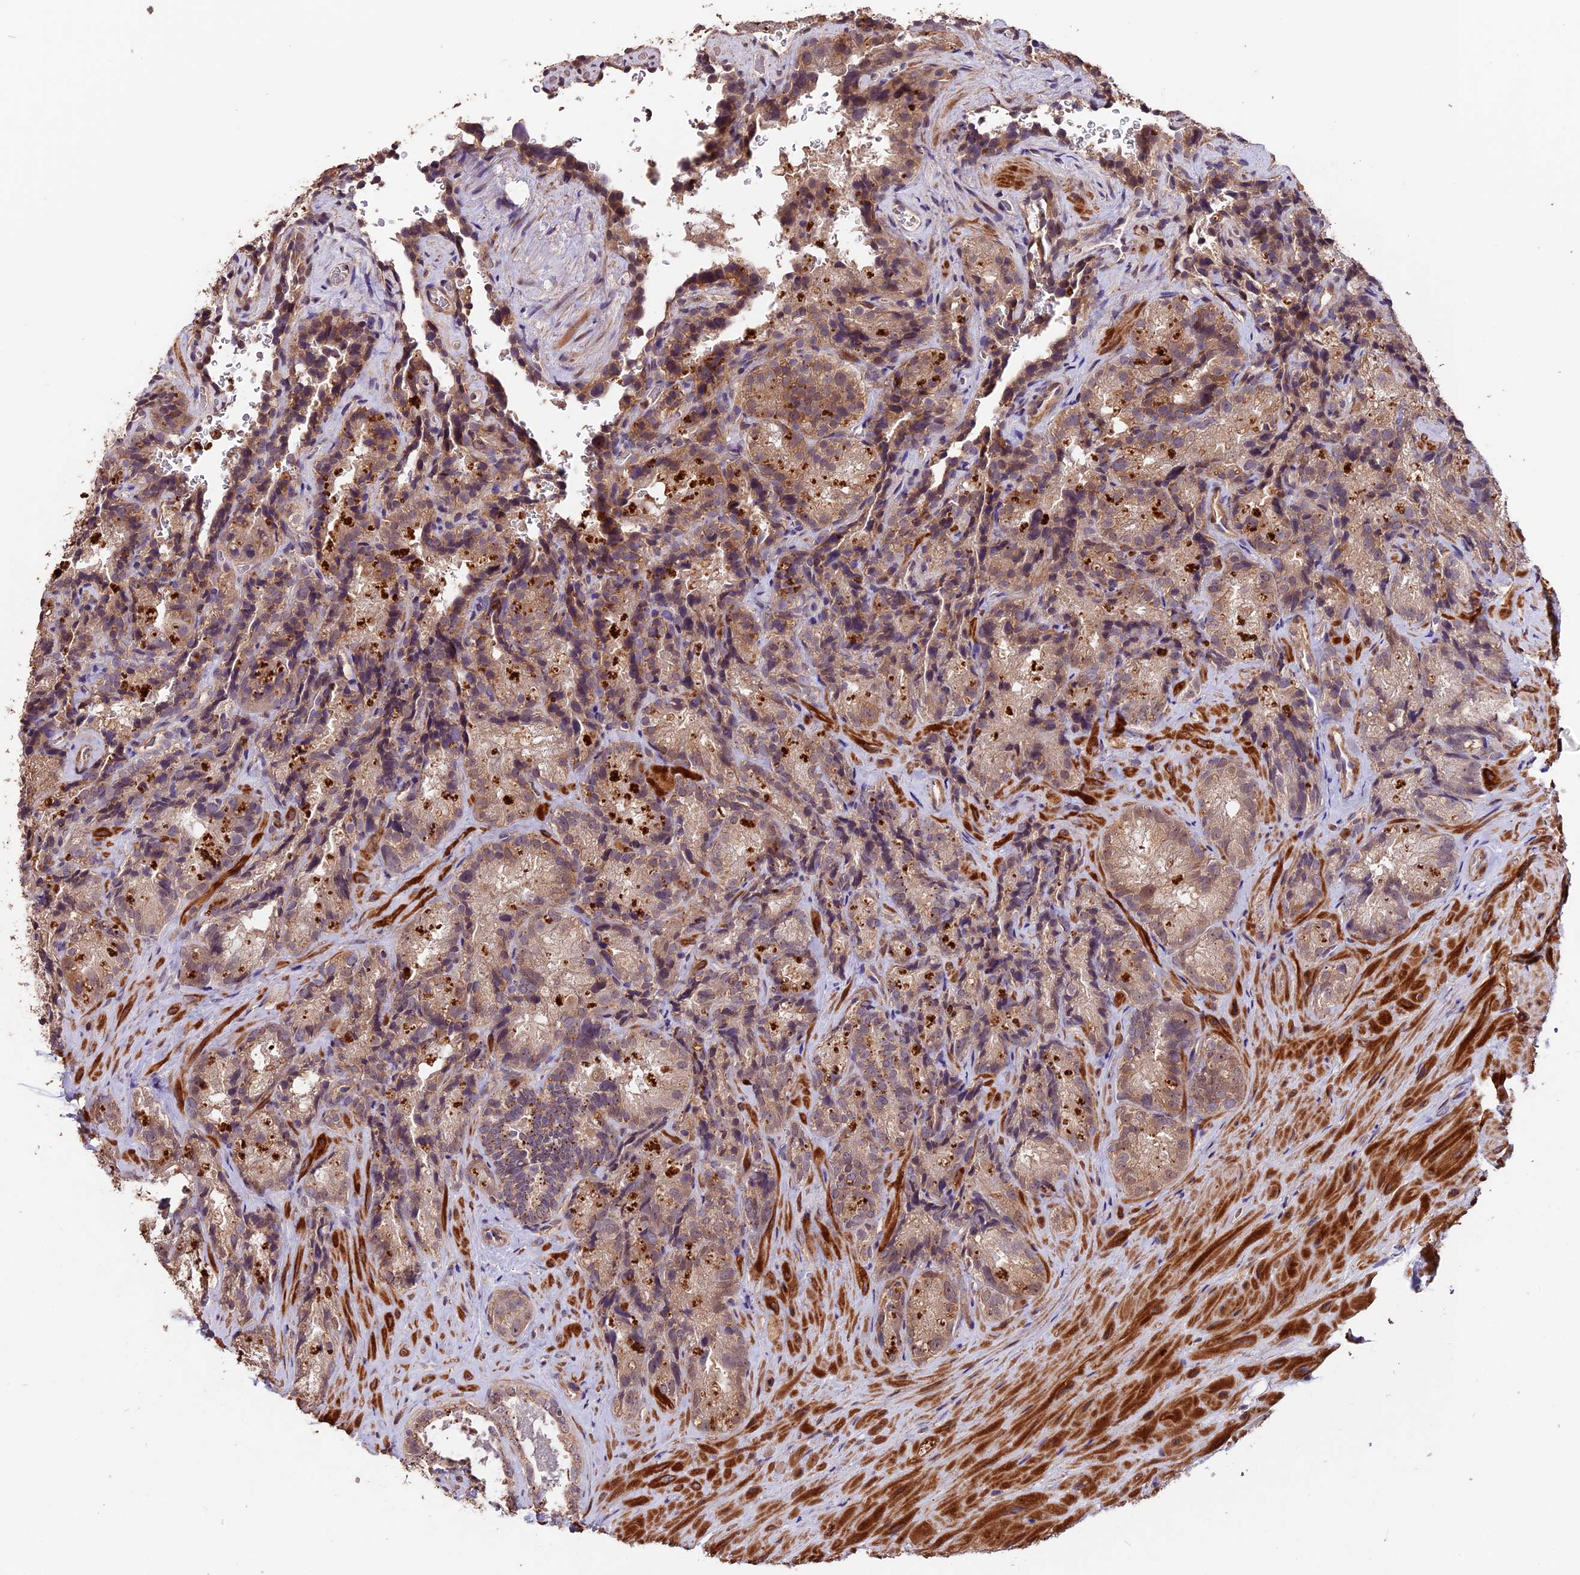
{"staining": {"intensity": "weak", "quantity": ">75%", "location": "cytoplasmic/membranous"}, "tissue": "seminal vesicle", "cell_type": "Glandular cells", "image_type": "normal", "snomed": [{"axis": "morphology", "description": "Normal tissue, NOS"}, {"axis": "topography", "description": "Seminal veicle"}], "caption": "Immunohistochemistry (IHC) micrograph of benign seminal vesicle: seminal vesicle stained using immunohistochemistry (IHC) demonstrates low levels of weak protein expression localized specifically in the cytoplasmic/membranous of glandular cells, appearing as a cytoplasmic/membranous brown color.", "gene": "GNB5", "patient": {"sex": "male", "age": 58}}